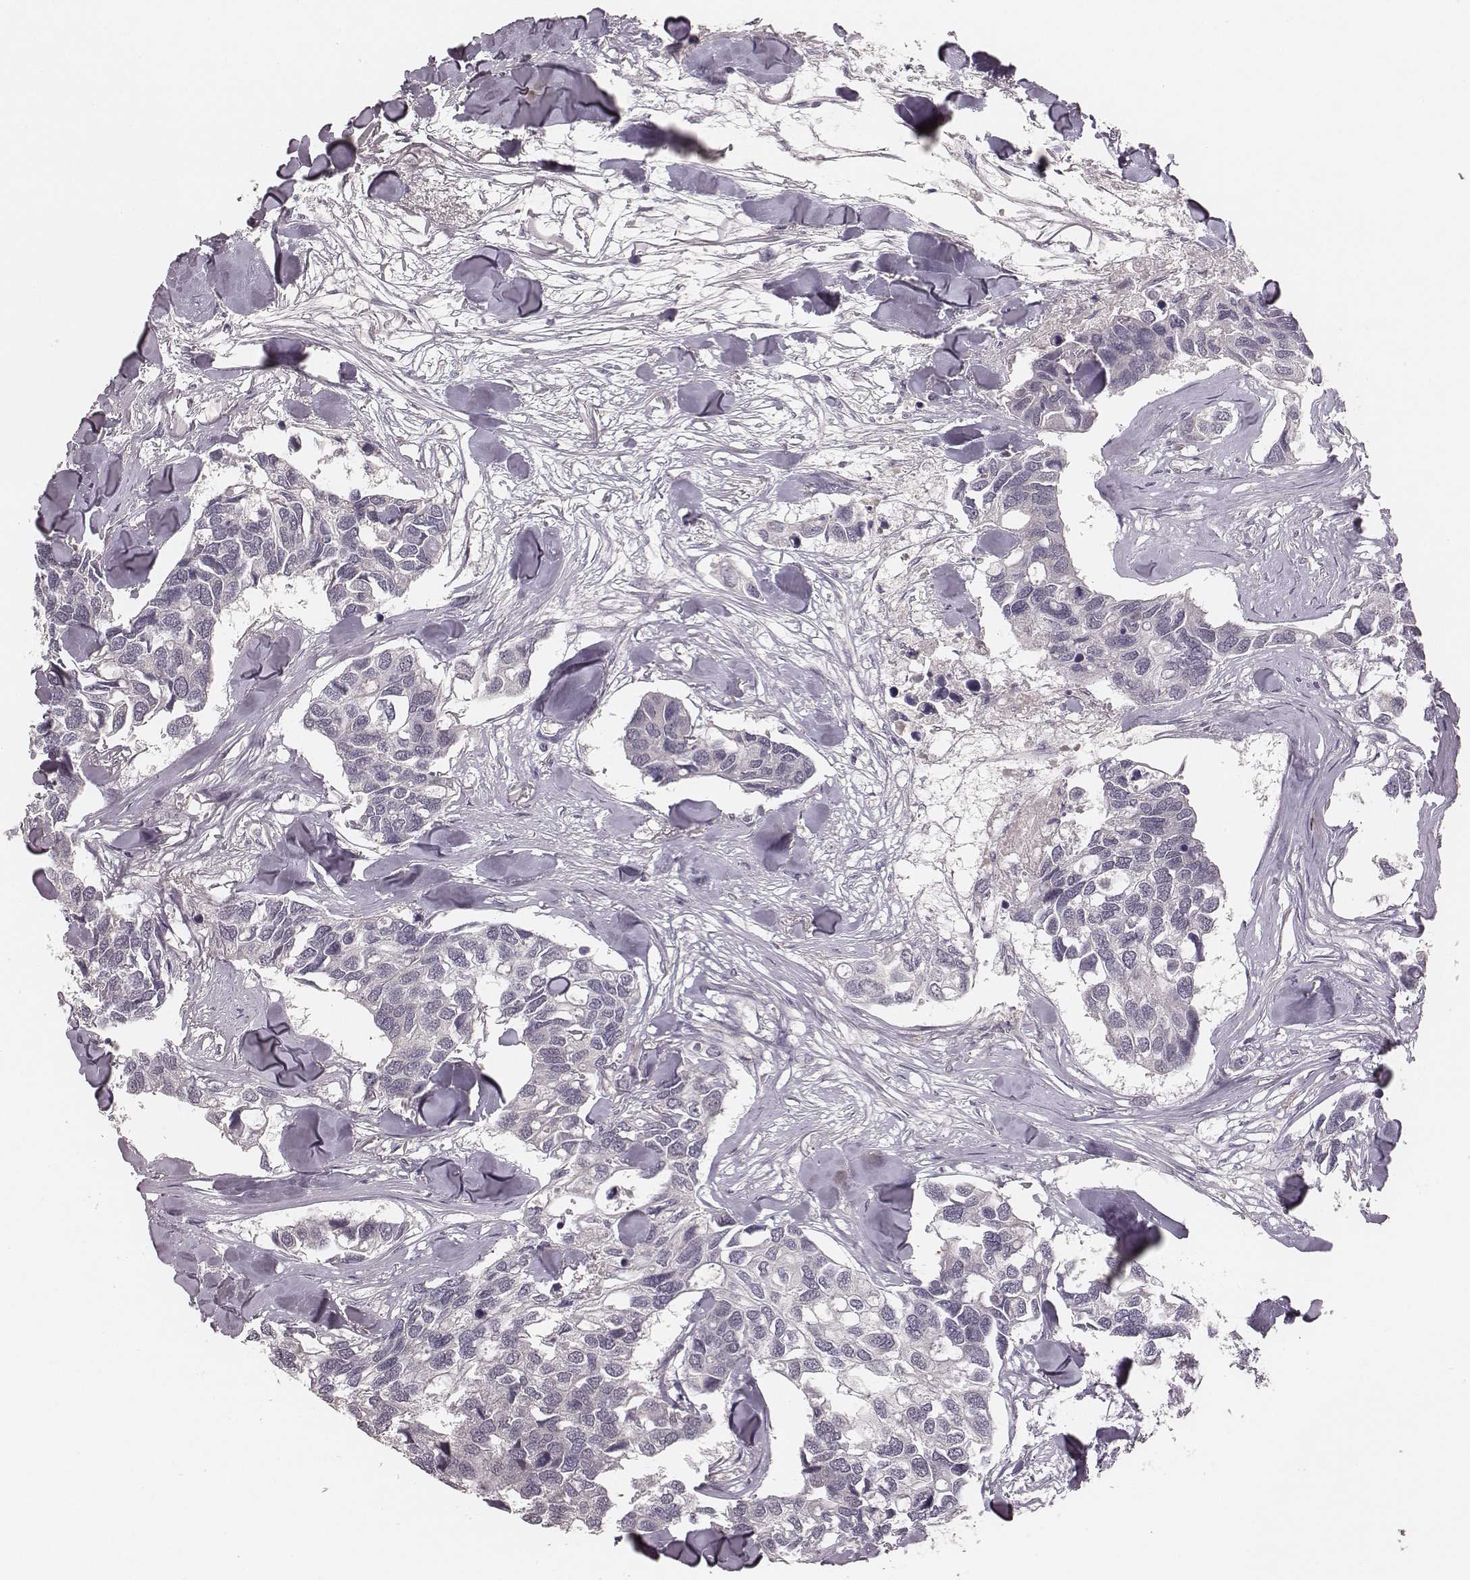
{"staining": {"intensity": "negative", "quantity": "none", "location": "none"}, "tissue": "breast cancer", "cell_type": "Tumor cells", "image_type": "cancer", "snomed": [{"axis": "morphology", "description": "Duct carcinoma"}, {"axis": "topography", "description": "Breast"}], "caption": "IHC histopathology image of neoplastic tissue: breast intraductal carcinoma stained with DAB shows no significant protein staining in tumor cells. (Brightfield microscopy of DAB immunohistochemistry (IHC) at high magnification).", "gene": "LY6K", "patient": {"sex": "female", "age": 83}}